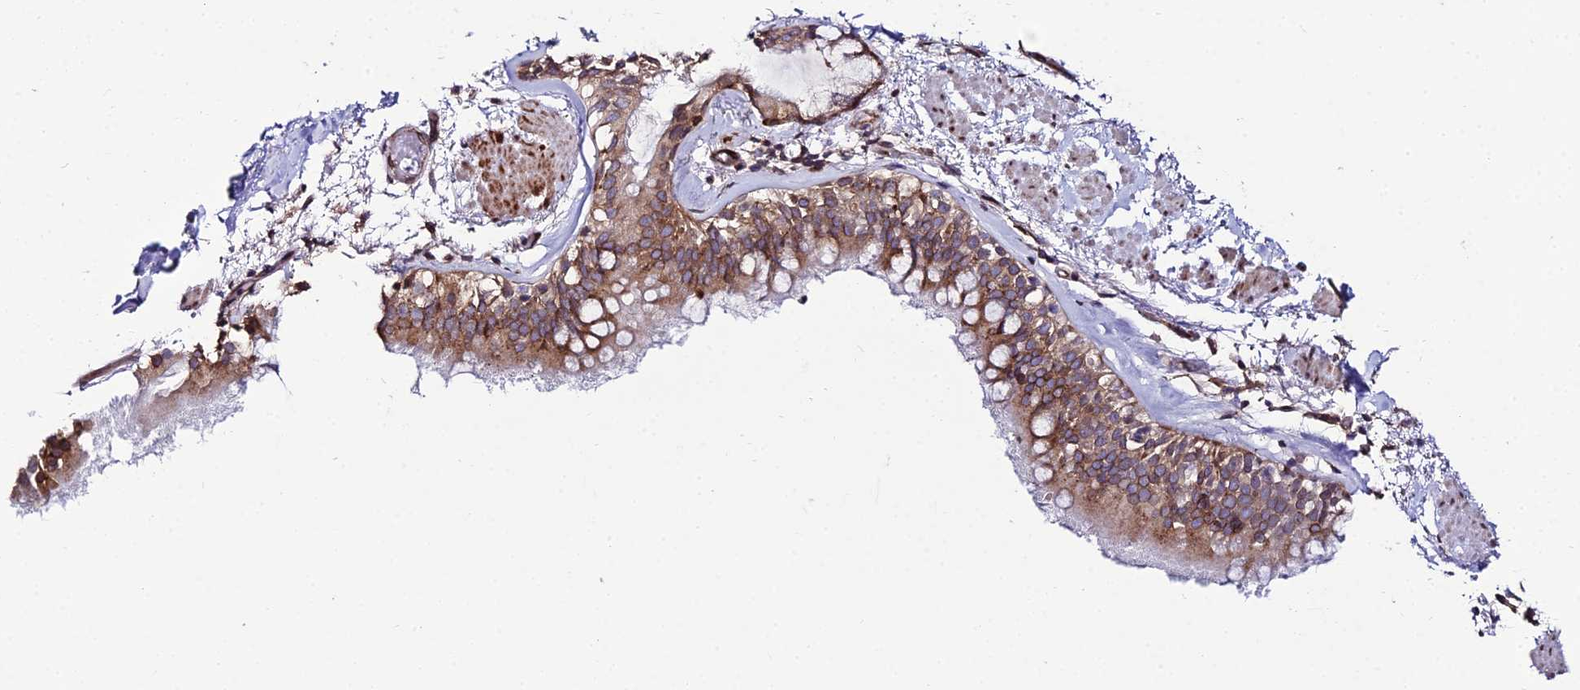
{"staining": {"intensity": "negative", "quantity": "none", "location": "none"}, "tissue": "adipose tissue", "cell_type": "Adipocytes", "image_type": "normal", "snomed": [{"axis": "morphology", "description": "Normal tissue, NOS"}, {"axis": "topography", "description": "Lymph node"}, {"axis": "topography", "description": "Cartilage tissue"}, {"axis": "topography", "description": "Bronchus"}], "caption": "Adipose tissue stained for a protein using immunohistochemistry (IHC) reveals no expression adipocytes.", "gene": "DDX19A", "patient": {"sex": "male", "age": 63}}